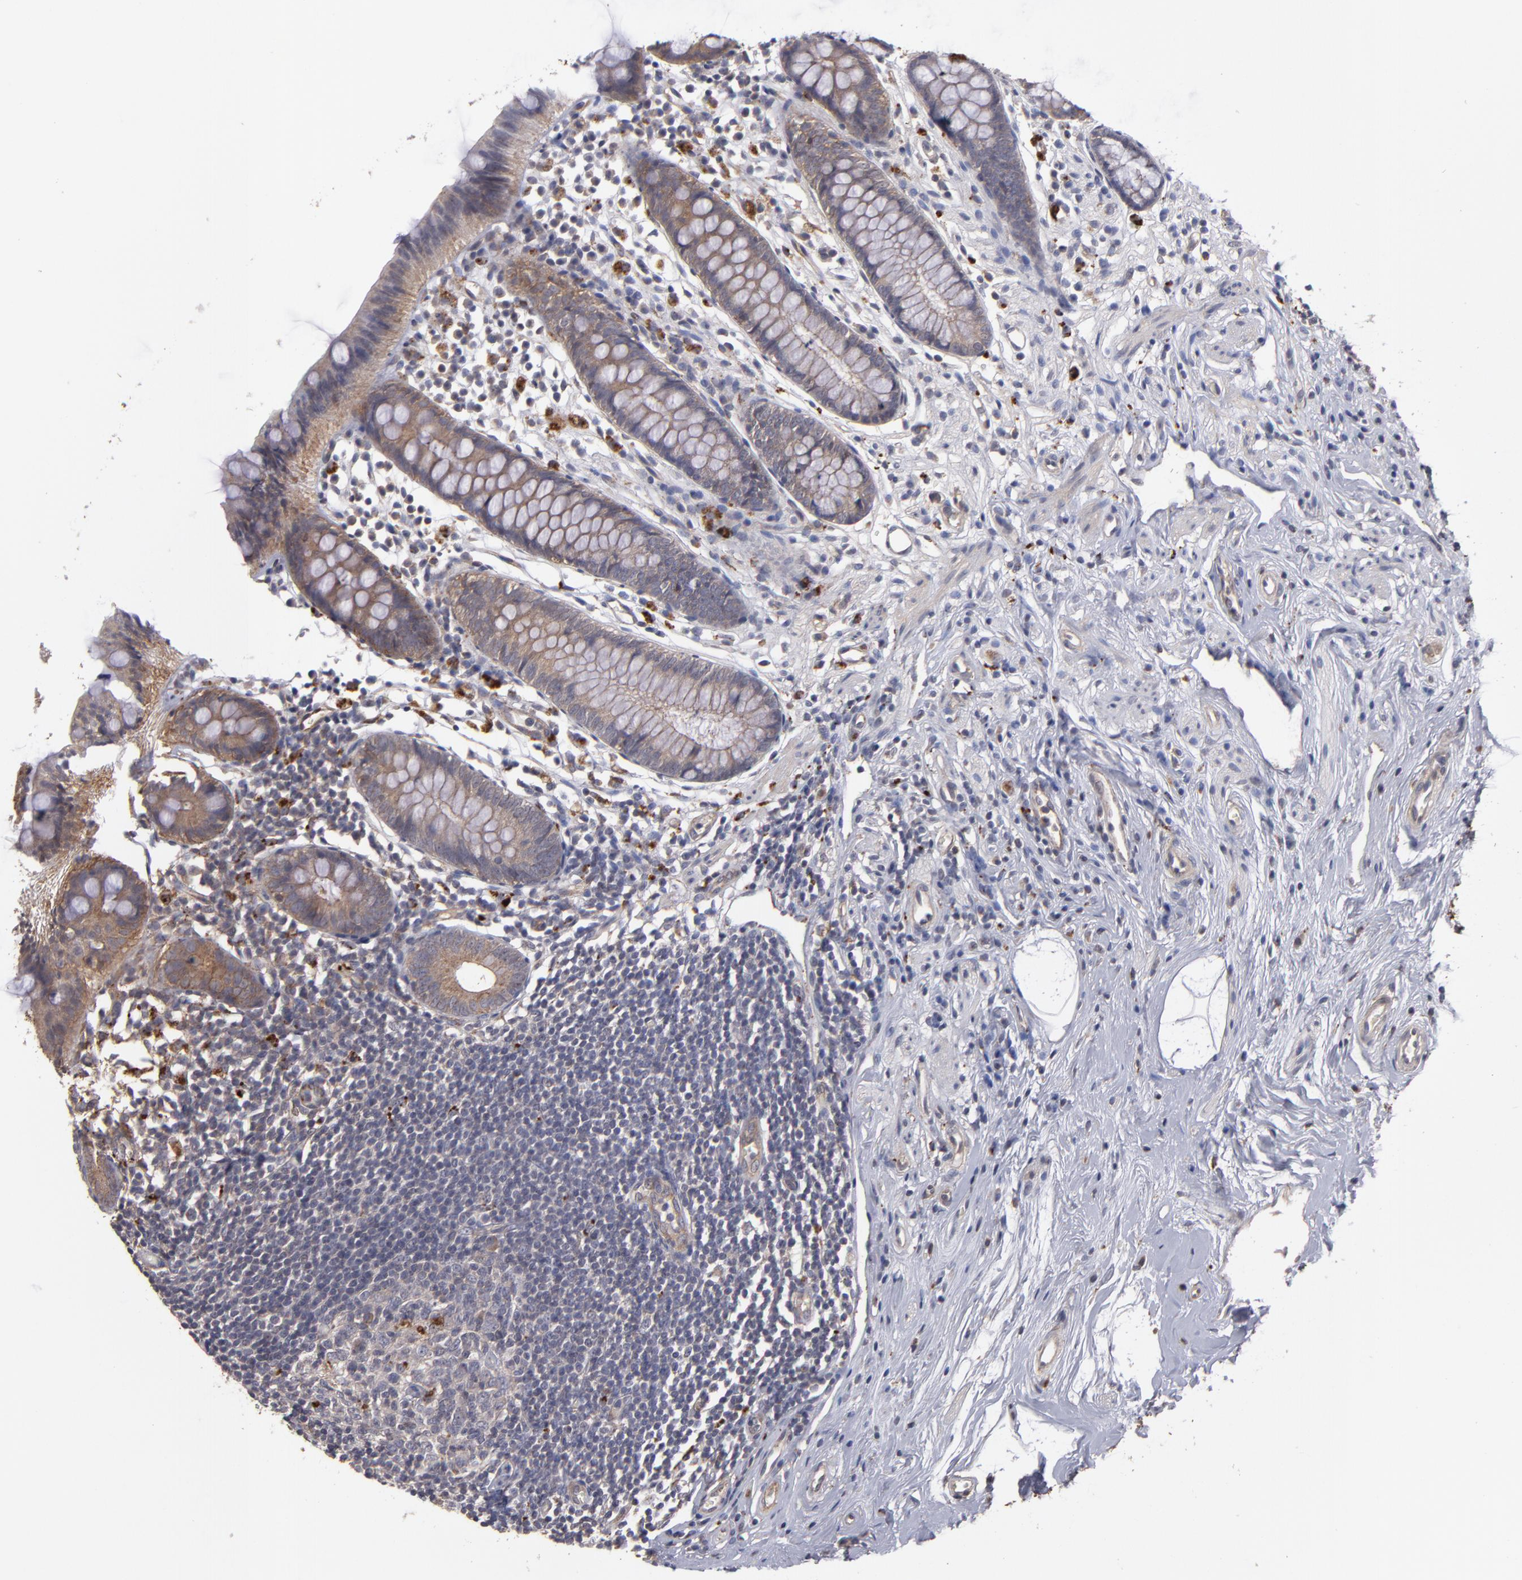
{"staining": {"intensity": "weak", "quantity": ">75%", "location": "cytoplasmic/membranous"}, "tissue": "appendix", "cell_type": "Glandular cells", "image_type": "normal", "snomed": [{"axis": "morphology", "description": "Normal tissue, NOS"}, {"axis": "topography", "description": "Appendix"}], "caption": "A high-resolution image shows immunohistochemistry (IHC) staining of unremarkable appendix, which displays weak cytoplasmic/membranous expression in approximately >75% of glandular cells.", "gene": "CTSO", "patient": {"sex": "male", "age": 38}}